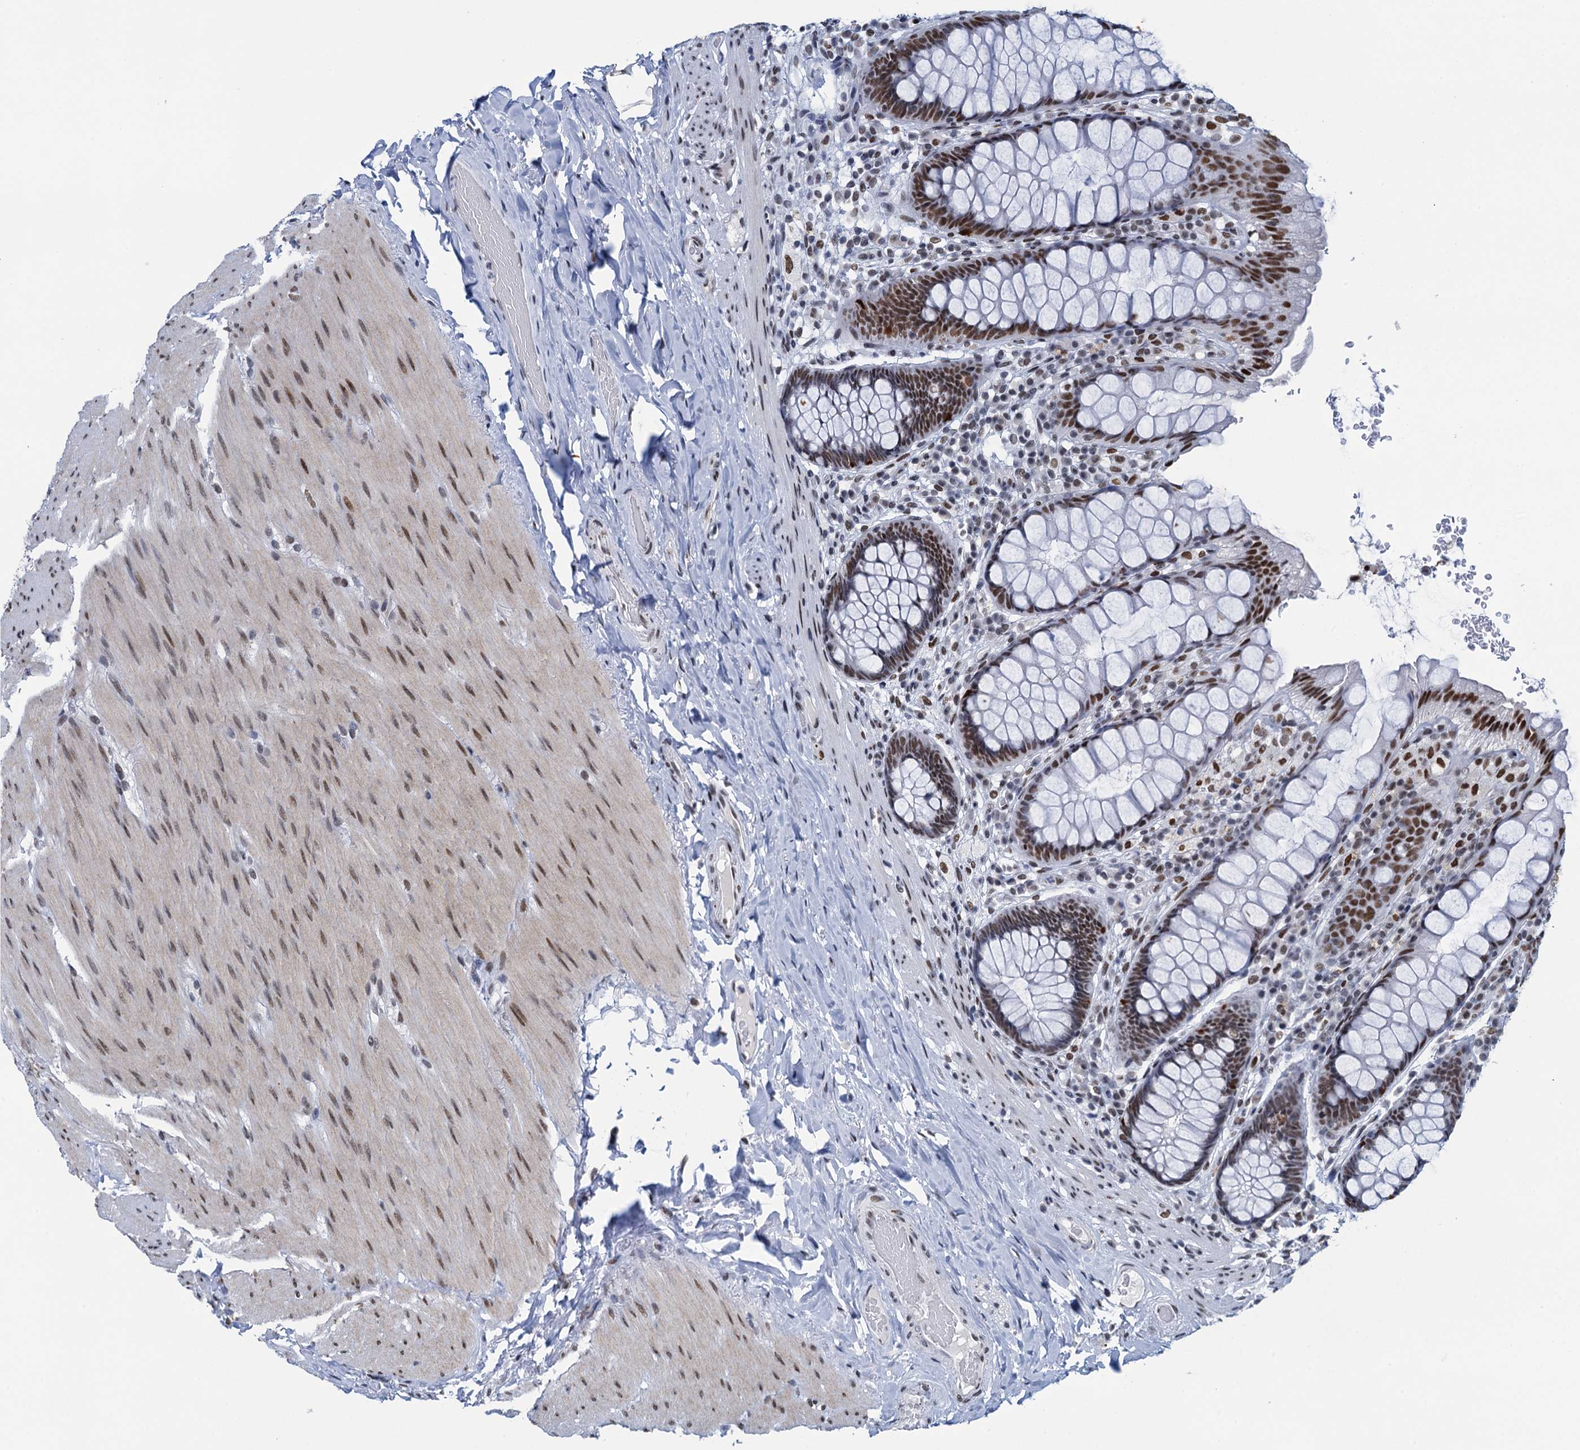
{"staining": {"intensity": "strong", "quantity": ">75%", "location": "nuclear"}, "tissue": "rectum", "cell_type": "Glandular cells", "image_type": "normal", "snomed": [{"axis": "morphology", "description": "Normal tissue, NOS"}, {"axis": "topography", "description": "Rectum"}], "caption": "Immunohistochemical staining of normal rectum shows >75% levels of strong nuclear protein expression in about >75% of glandular cells.", "gene": "HNRNPUL2", "patient": {"sex": "male", "age": 83}}